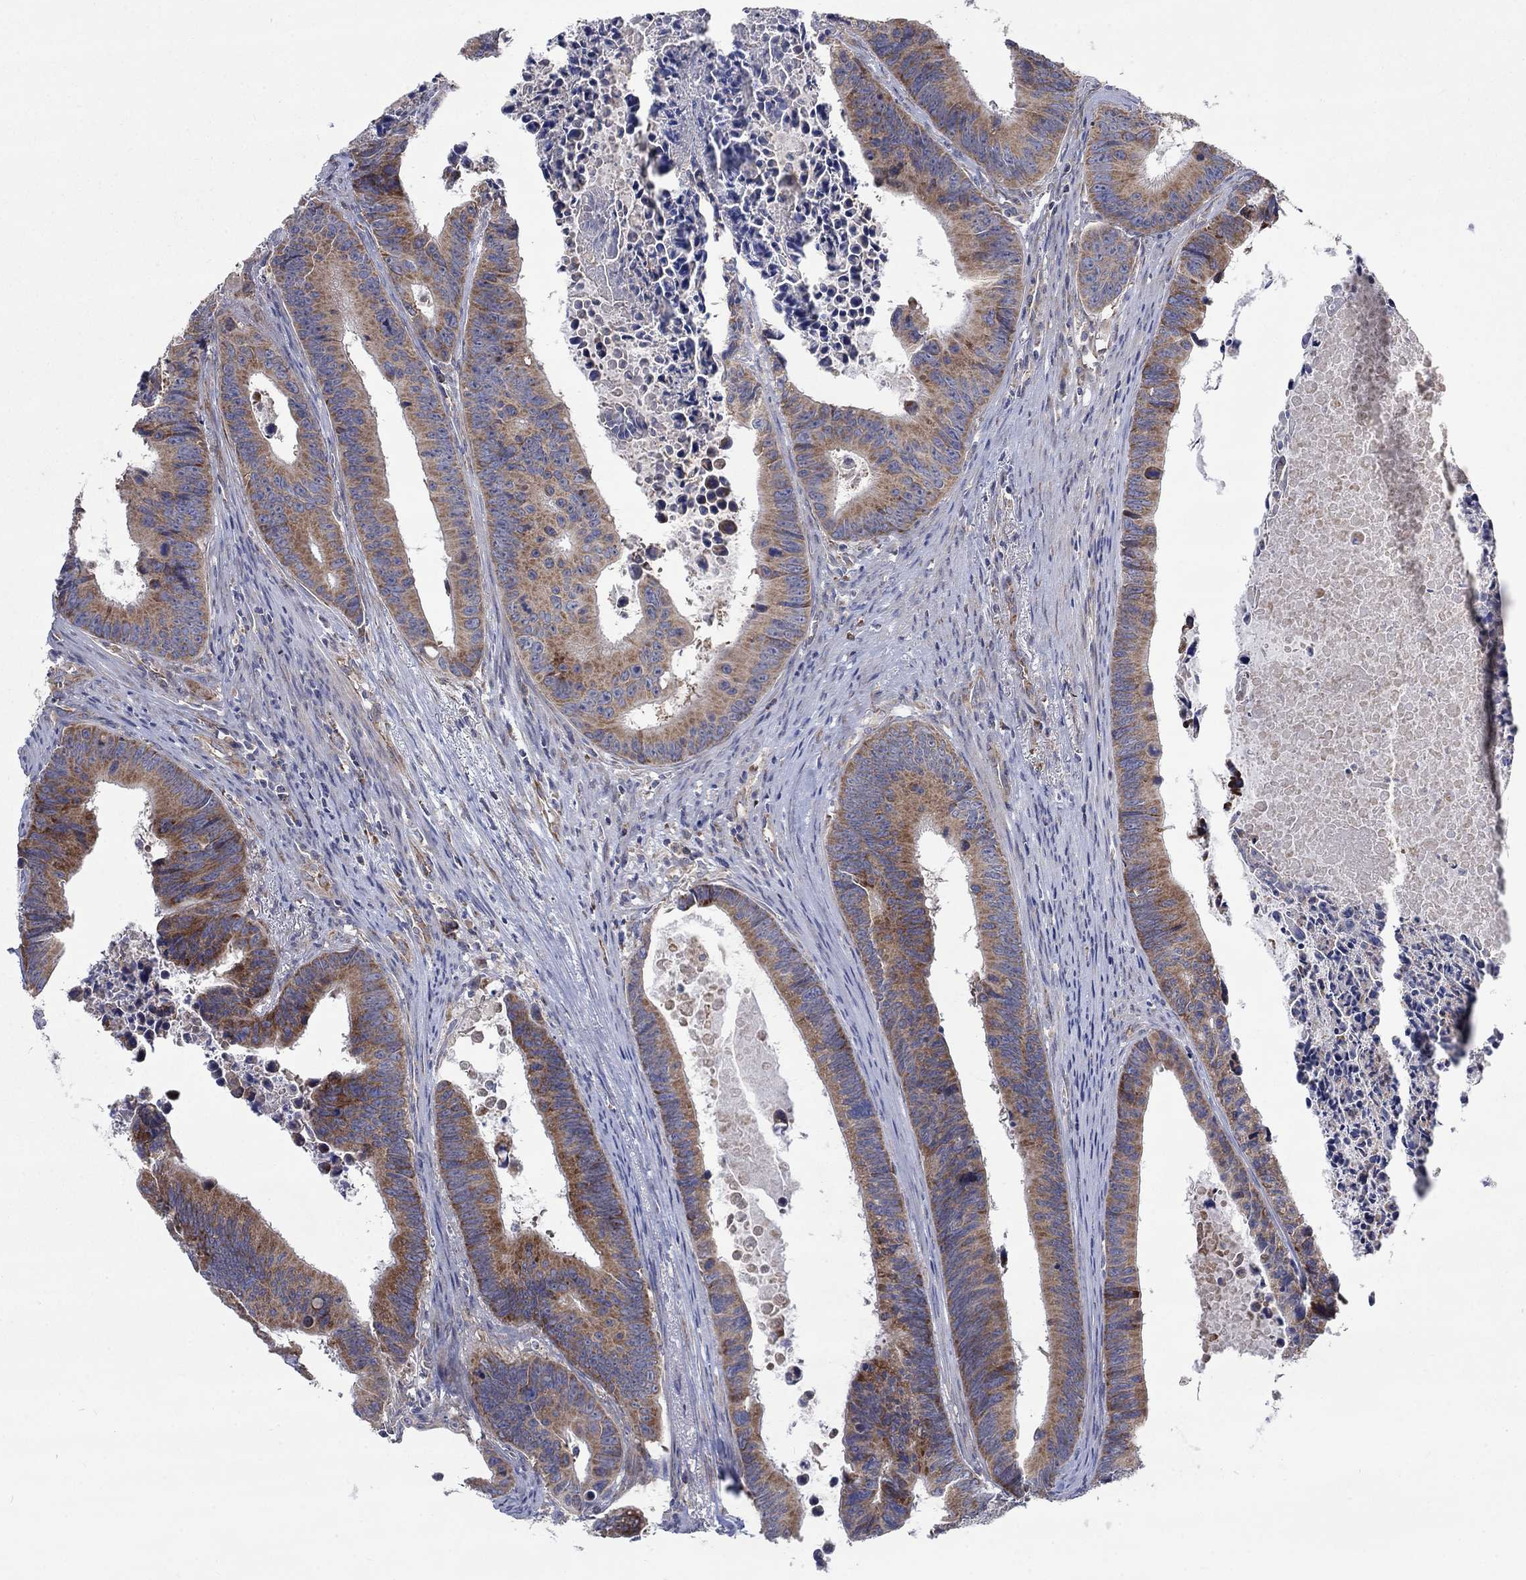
{"staining": {"intensity": "moderate", "quantity": "25%-75%", "location": "cytoplasmic/membranous"}, "tissue": "colorectal cancer", "cell_type": "Tumor cells", "image_type": "cancer", "snomed": [{"axis": "morphology", "description": "Adenocarcinoma, NOS"}, {"axis": "topography", "description": "Colon"}], "caption": "Adenocarcinoma (colorectal) stained with a protein marker displays moderate staining in tumor cells.", "gene": "RPLP0", "patient": {"sex": "female", "age": 87}}